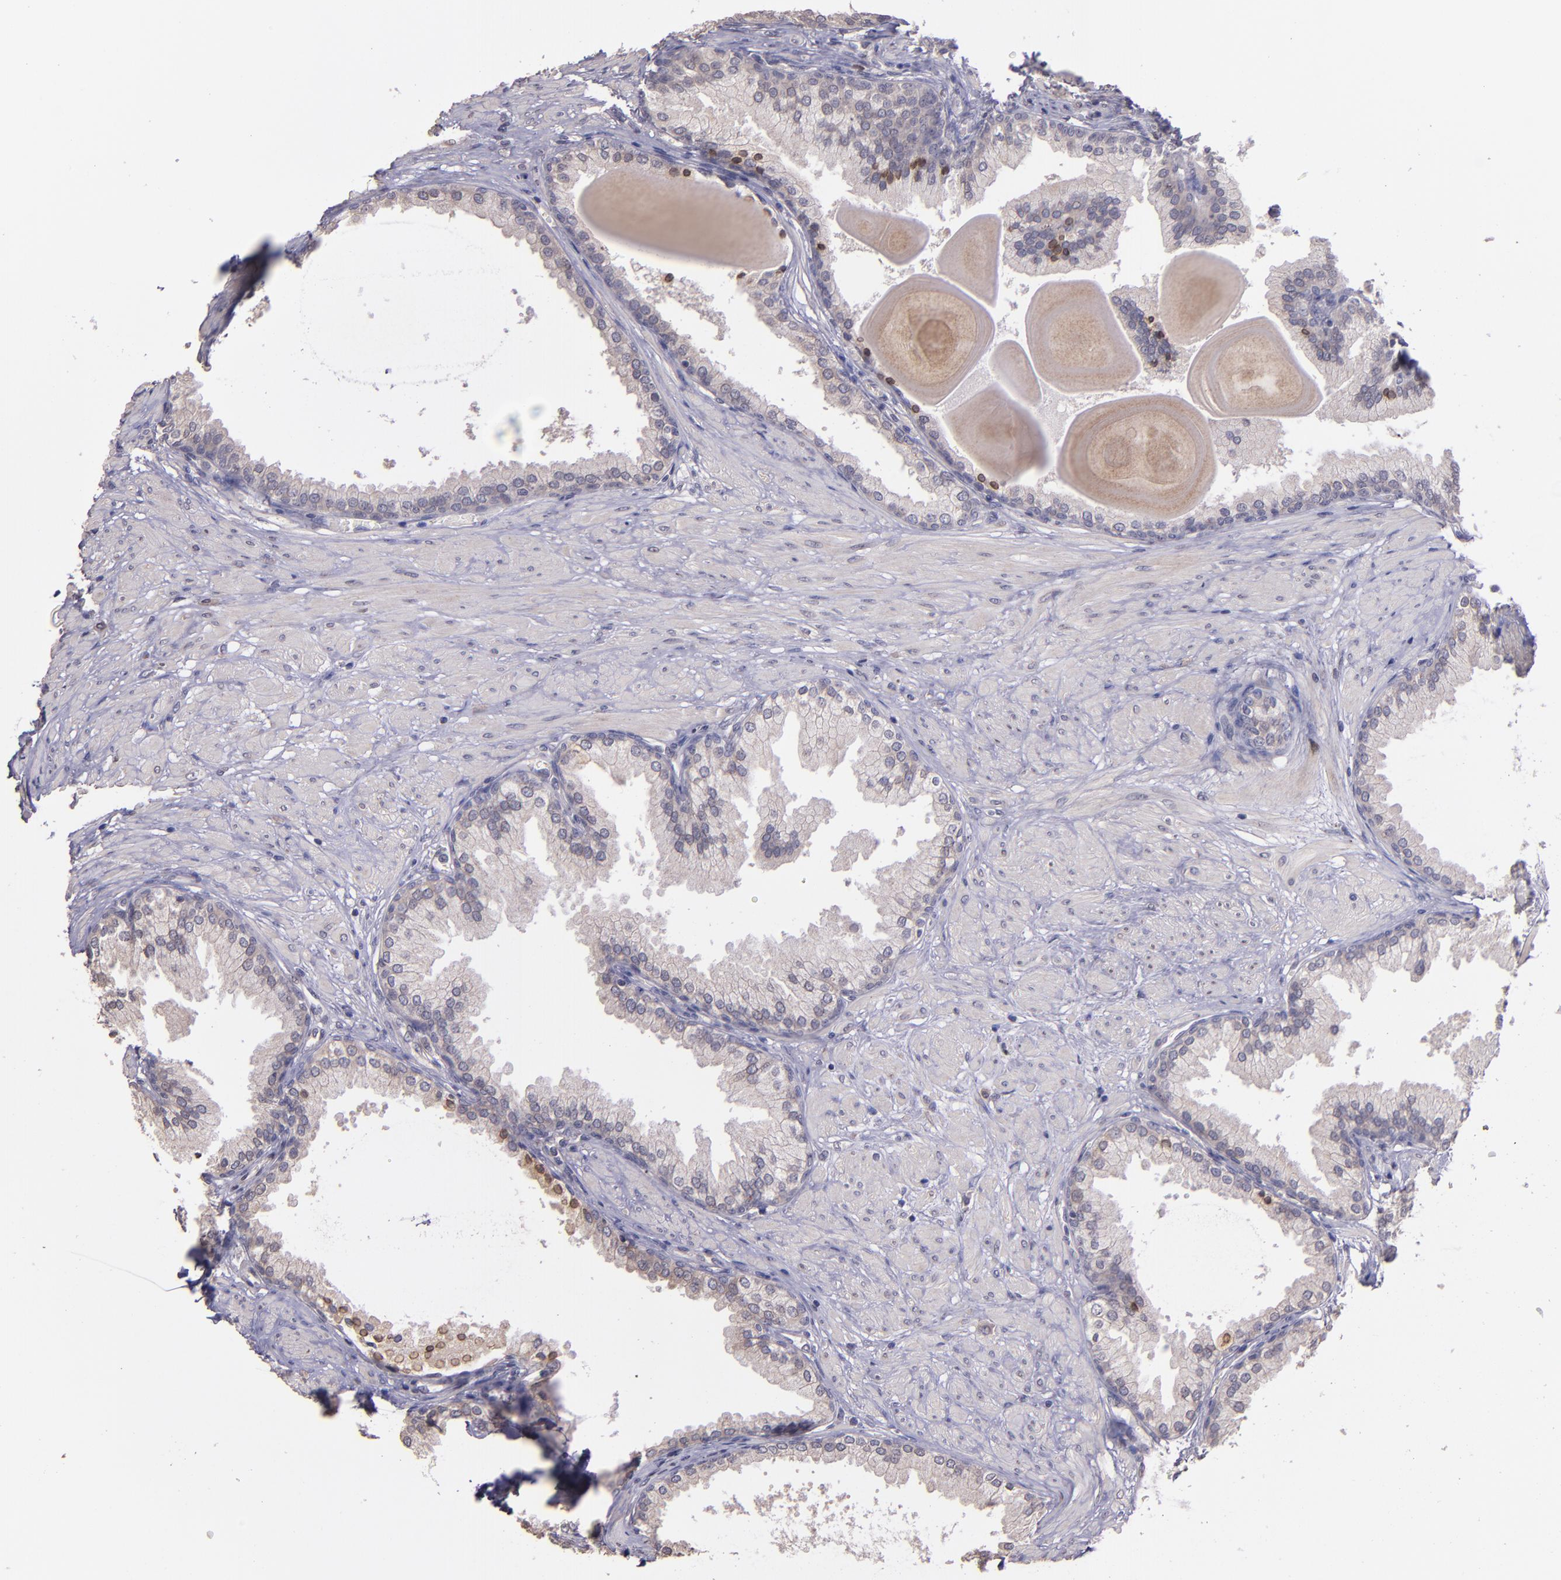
{"staining": {"intensity": "weak", "quantity": "25%-75%", "location": "cytoplasmic/membranous"}, "tissue": "prostate", "cell_type": "Glandular cells", "image_type": "normal", "snomed": [{"axis": "morphology", "description": "Normal tissue, NOS"}, {"axis": "topography", "description": "Prostate"}], "caption": "Glandular cells display low levels of weak cytoplasmic/membranous expression in about 25%-75% of cells in benign human prostate. (DAB IHC, brown staining for protein, blue staining for nuclei).", "gene": "NUP62CL", "patient": {"sex": "male", "age": 51}}